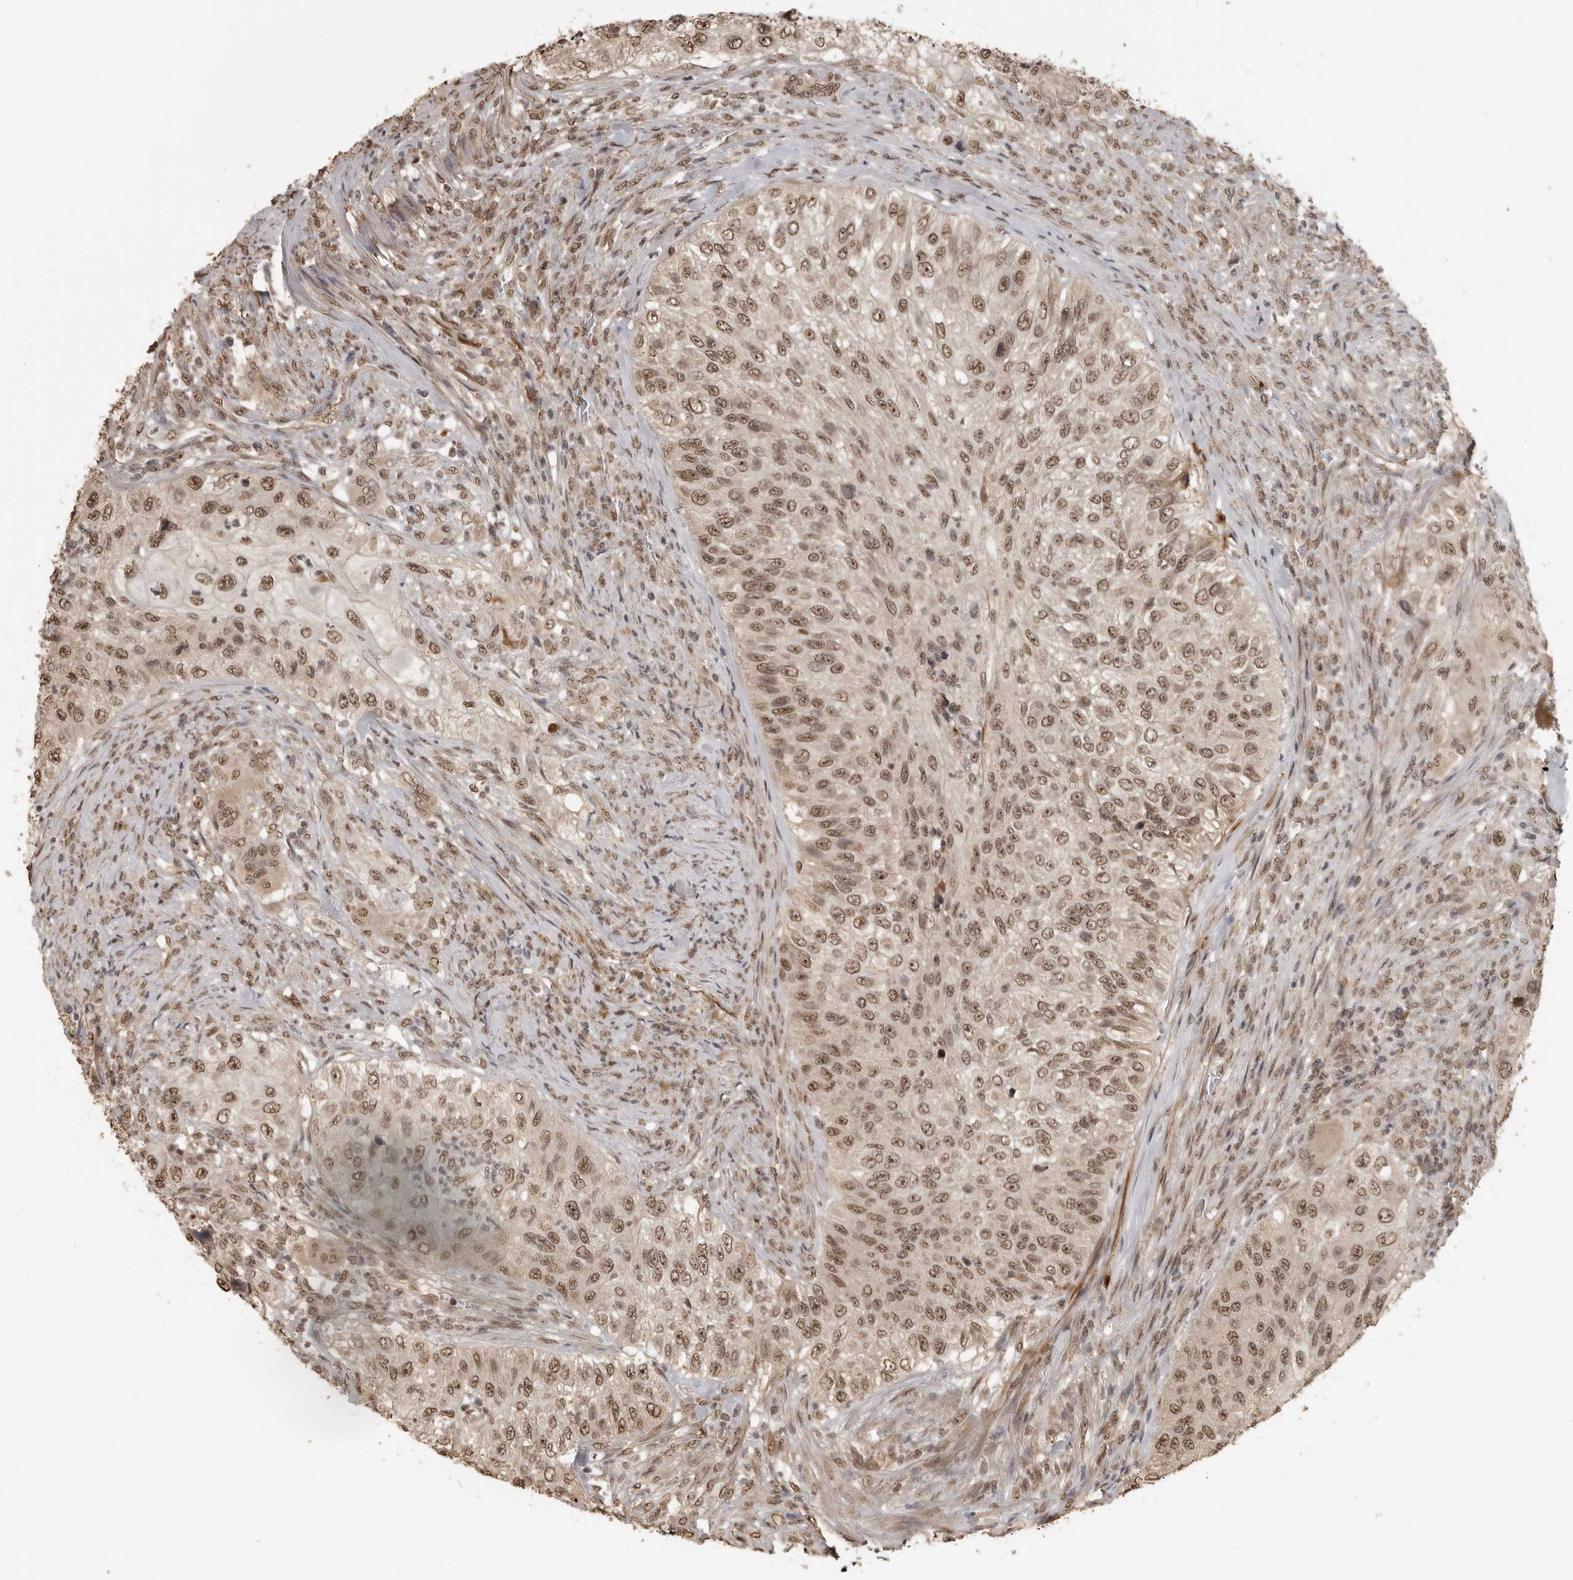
{"staining": {"intensity": "moderate", "quantity": ">75%", "location": "nuclear"}, "tissue": "urothelial cancer", "cell_type": "Tumor cells", "image_type": "cancer", "snomed": [{"axis": "morphology", "description": "Urothelial carcinoma, High grade"}, {"axis": "topography", "description": "Urinary bladder"}], "caption": "IHC of human urothelial cancer shows medium levels of moderate nuclear expression in about >75% of tumor cells. (Stains: DAB in brown, nuclei in blue, Microscopy: brightfield microscopy at high magnification).", "gene": "CLOCK", "patient": {"sex": "female", "age": 60}}